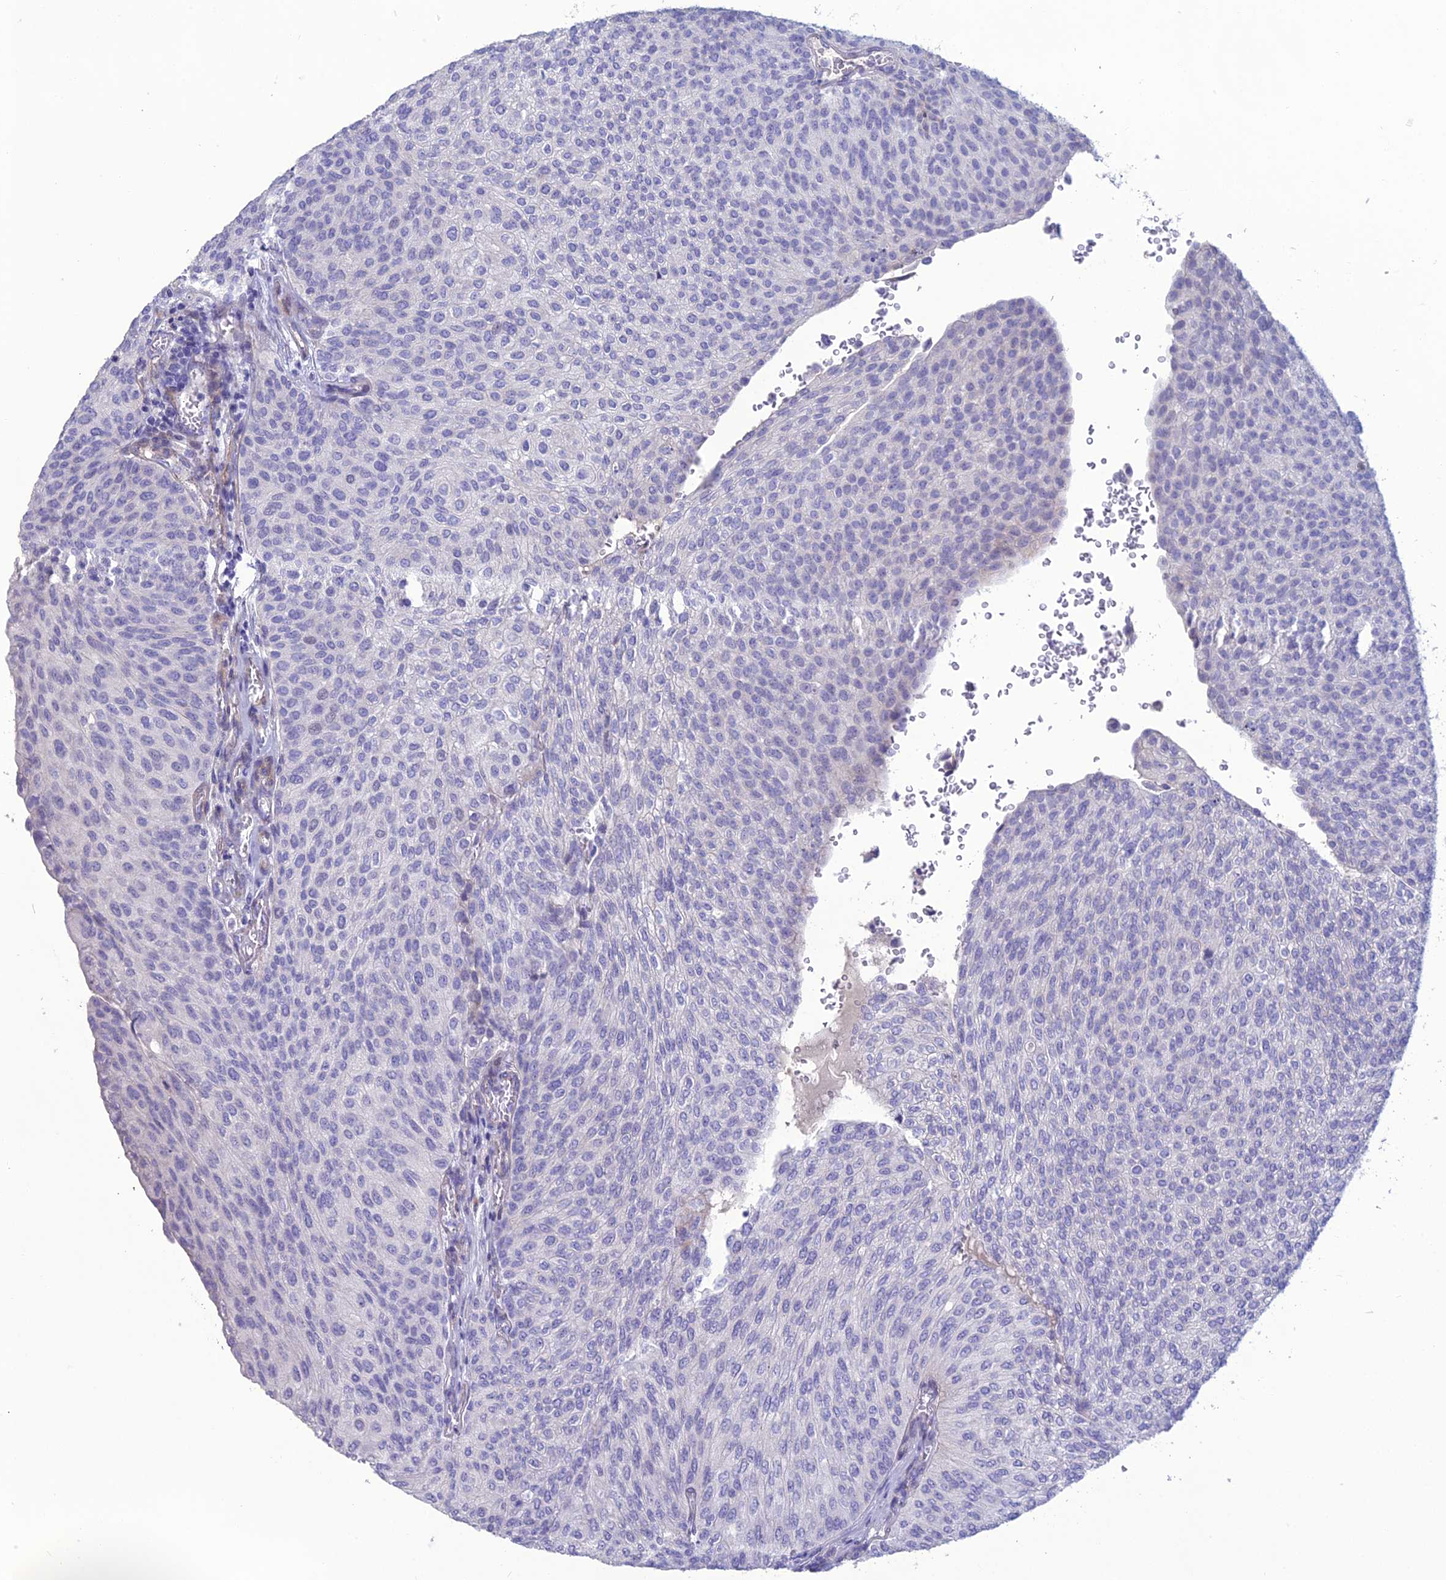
{"staining": {"intensity": "negative", "quantity": "none", "location": "none"}, "tissue": "urothelial cancer", "cell_type": "Tumor cells", "image_type": "cancer", "snomed": [{"axis": "morphology", "description": "Urothelial carcinoma, High grade"}, {"axis": "topography", "description": "Urinary bladder"}], "caption": "Urothelial carcinoma (high-grade) was stained to show a protein in brown. There is no significant positivity in tumor cells.", "gene": "OR56B1", "patient": {"sex": "female", "age": 79}}